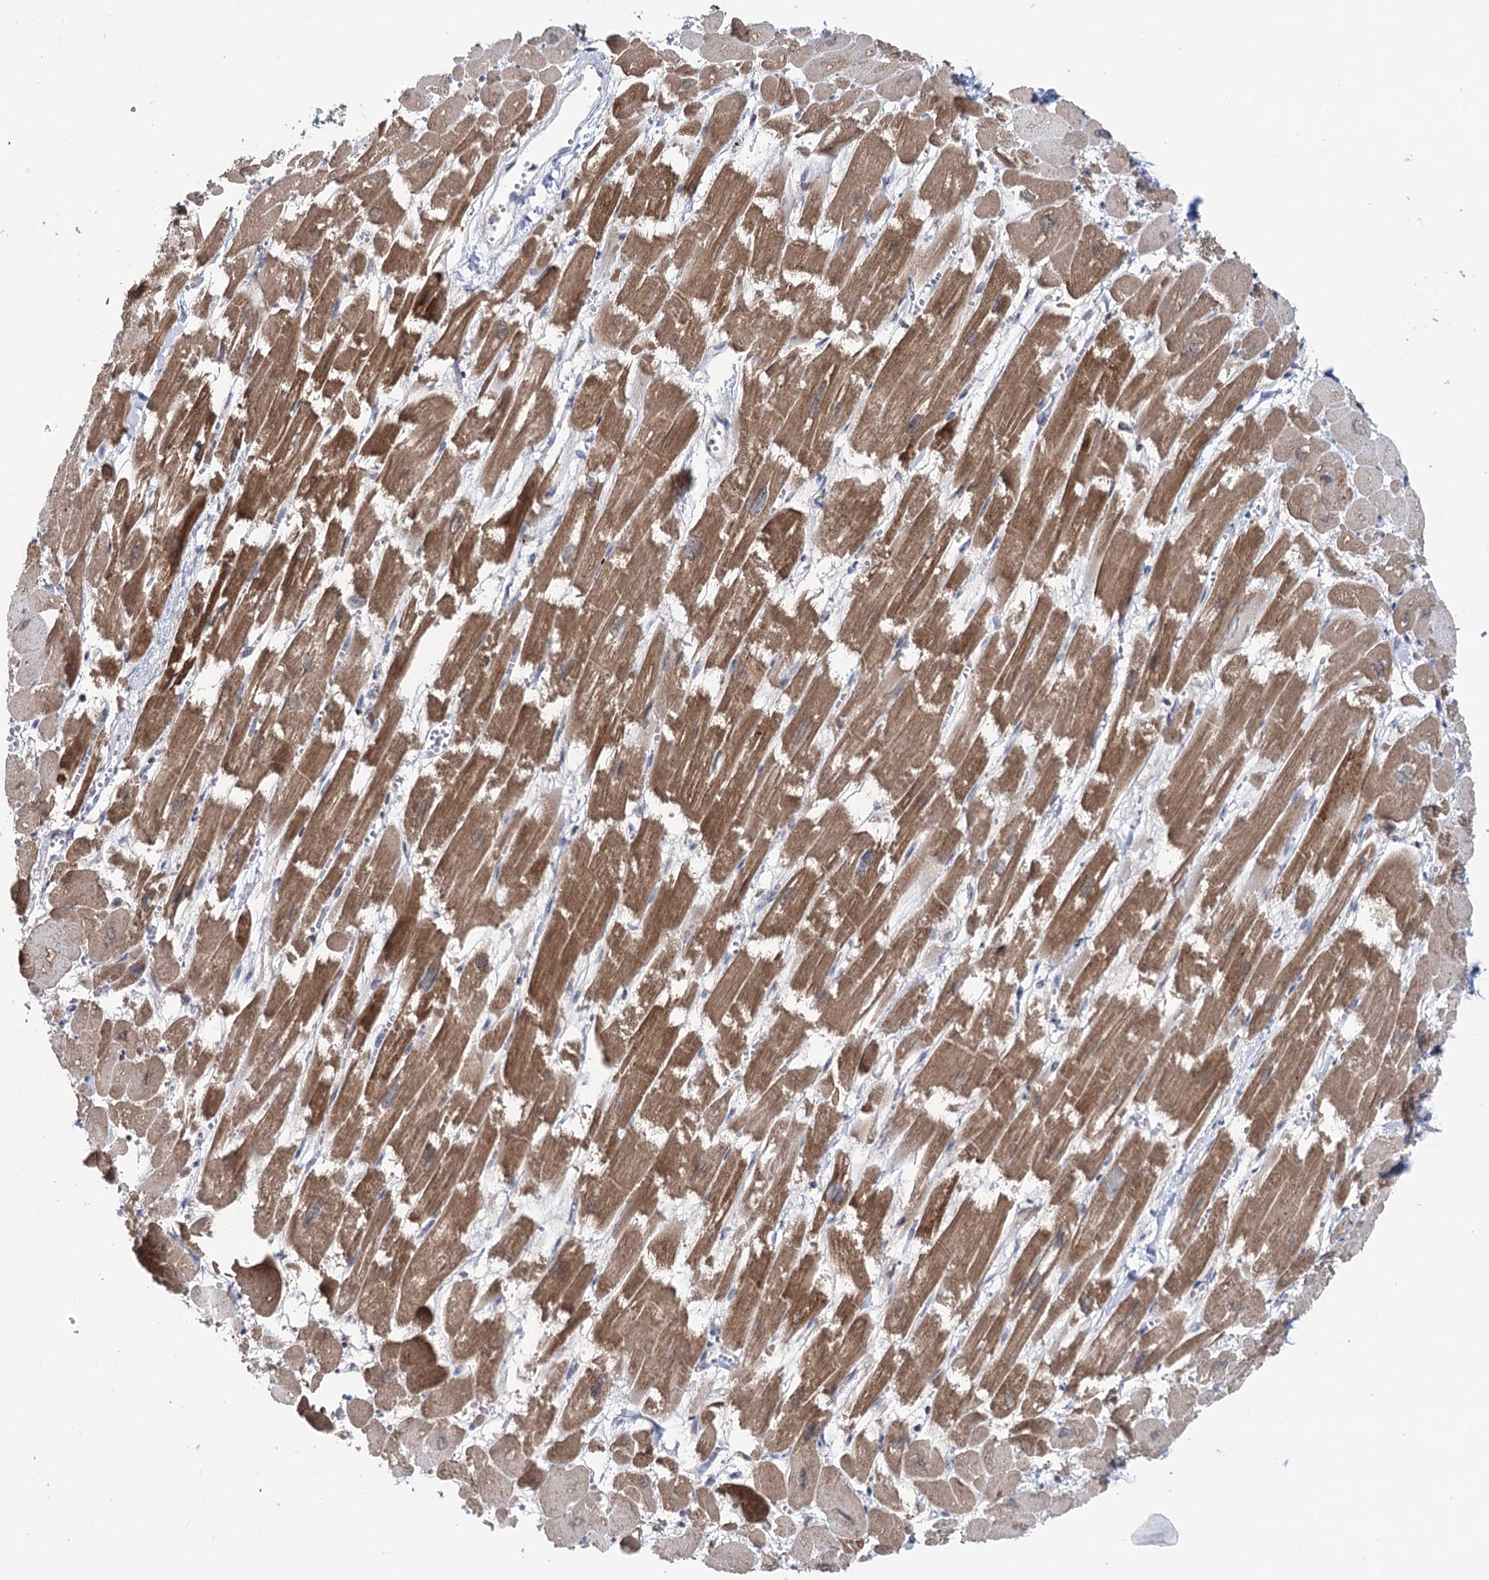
{"staining": {"intensity": "strong", "quantity": ">75%", "location": "cytoplasmic/membranous"}, "tissue": "heart muscle", "cell_type": "Cardiomyocytes", "image_type": "normal", "snomed": [{"axis": "morphology", "description": "Normal tissue, NOS"}, {"axis": "topography", "description": "Heart"}], "caption": "Heart muscle stained with immunohistochemistry exhibits strong cytoplasmic/membranous expression in about >75% of cardiomyocytes. (IHC, brightfield microscopy, high magnification).", "gene": "PTGR1", "patient": {"sex": "male", "age": 54}}